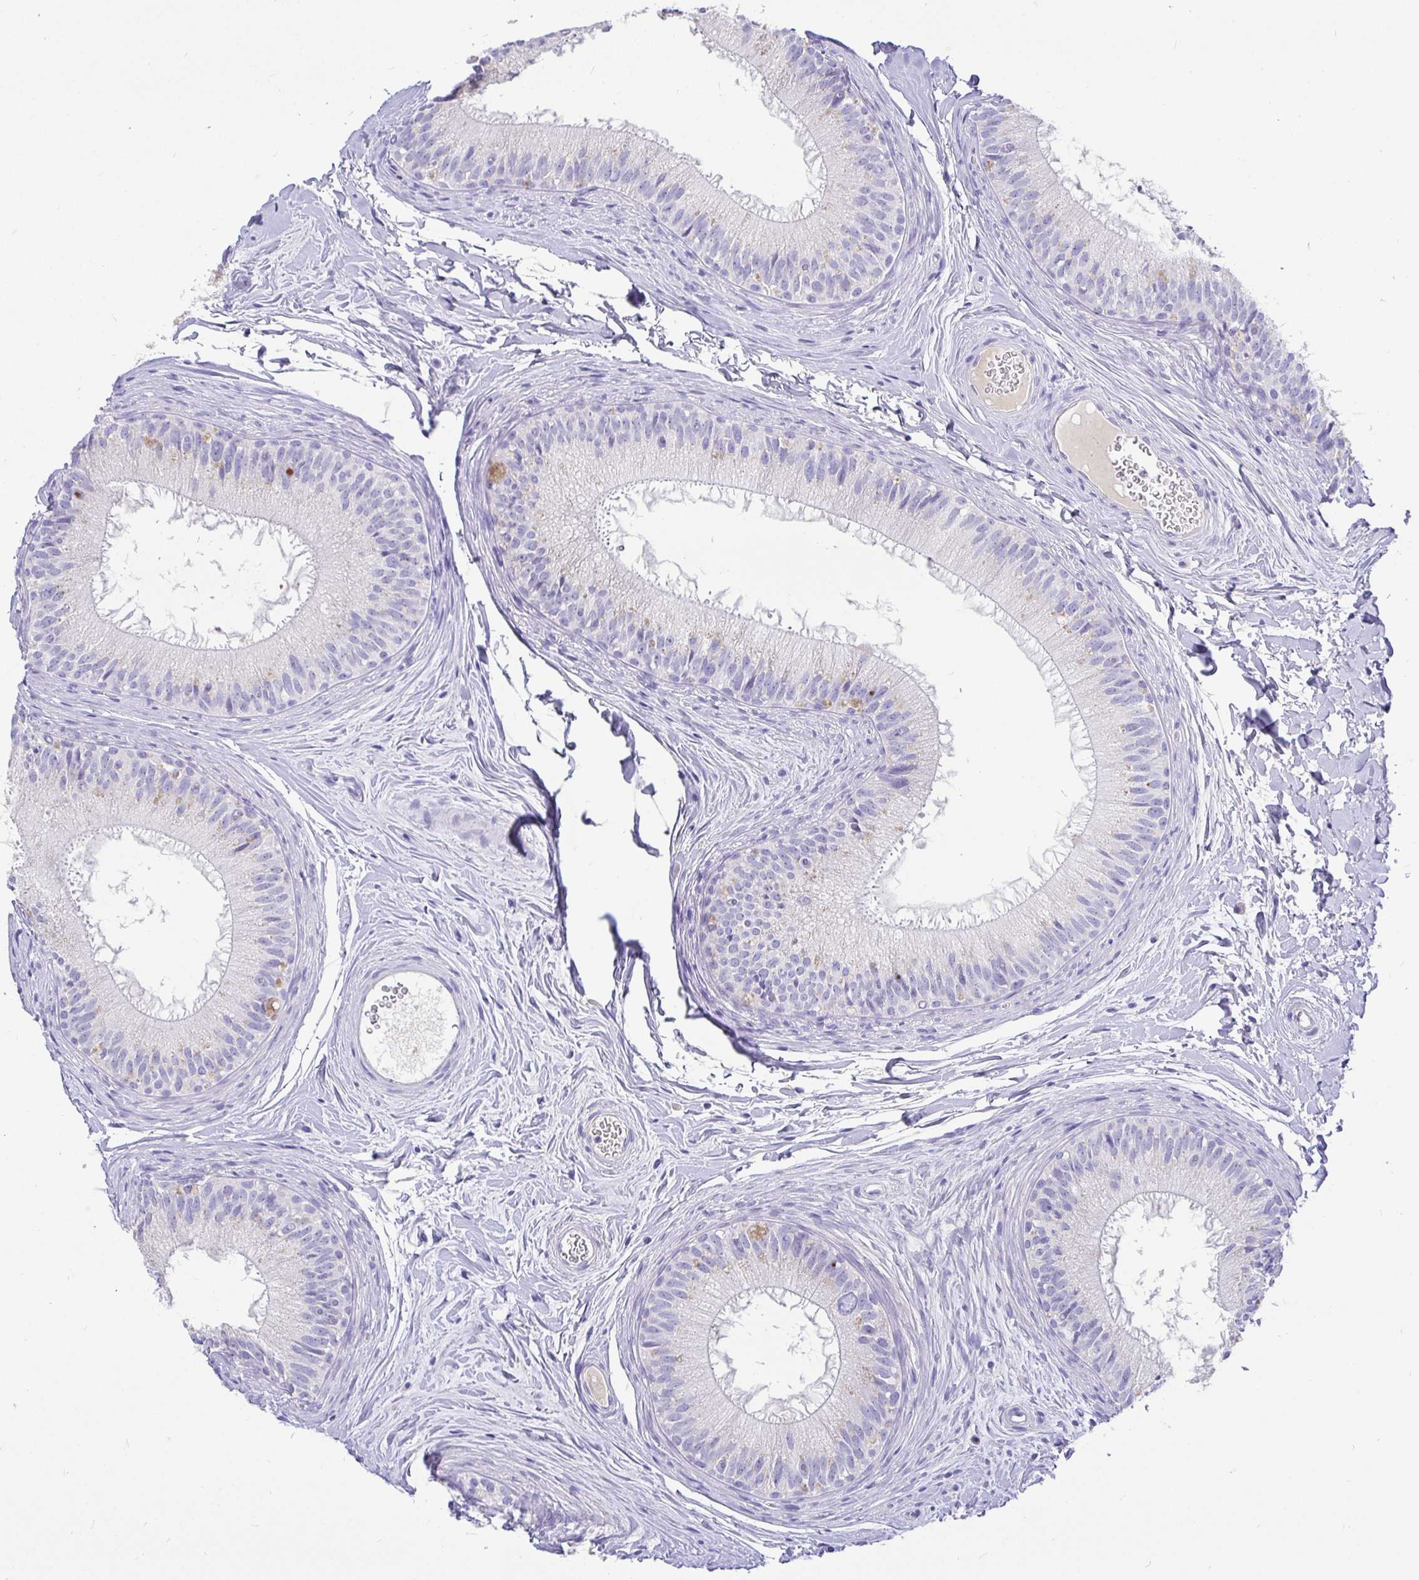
{"staining": {"intensity": "negative", "quantity": "none", "location": "none"}, "tissue": "epididymis", "cell_type": "Glandular cells", "image_type": "normal", "snomed": [{"axis": "morphology", "description": "Normal tissue, NOS"}, {"axis": "topography", "description": "Epididymis"}], "caption": "Protein analysis of benign epididymis reveals no significant expression in glandular cells.", "gene": "TPTE", "patient": {"sex": "male", "age": 44}}